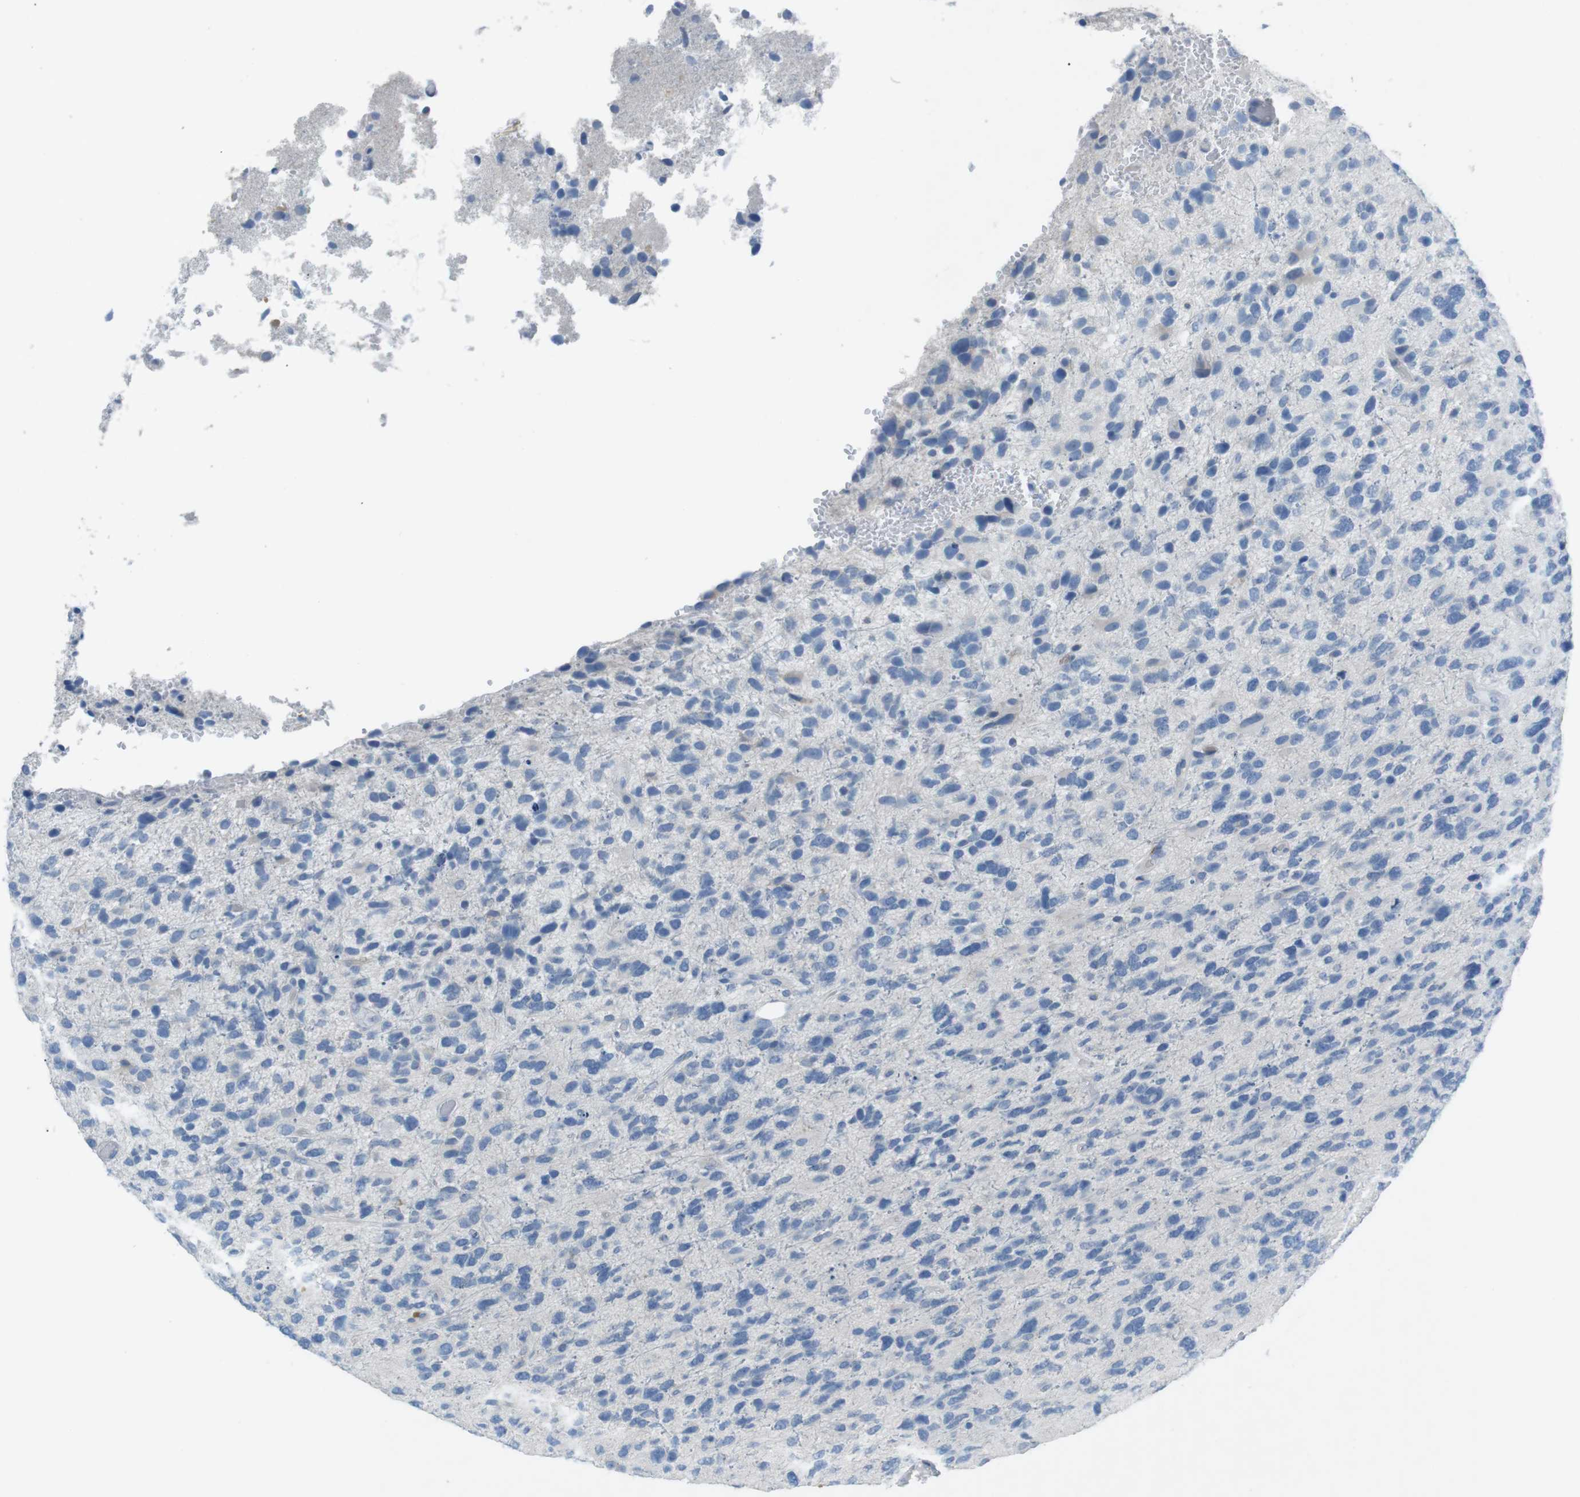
{"staining": {"intensity": "negative", "quantity": "none", "location": "none"}, "tissue": "glioma", "cell_type": "Tumor cells", "image_type": "cancer", "snomed": [{"axis": "morphology", "description": "Glioma, malignant, High grade"}, {"axis": "topography", "description": "Brain"}], "caption": "DAB (3,3'-diaminobenzidine) immunohistochemical staining of human glioma displays no significant positivity in tumor cells.", "gene": "SALL4", "patient": {"sex": "female", "age": 58}}